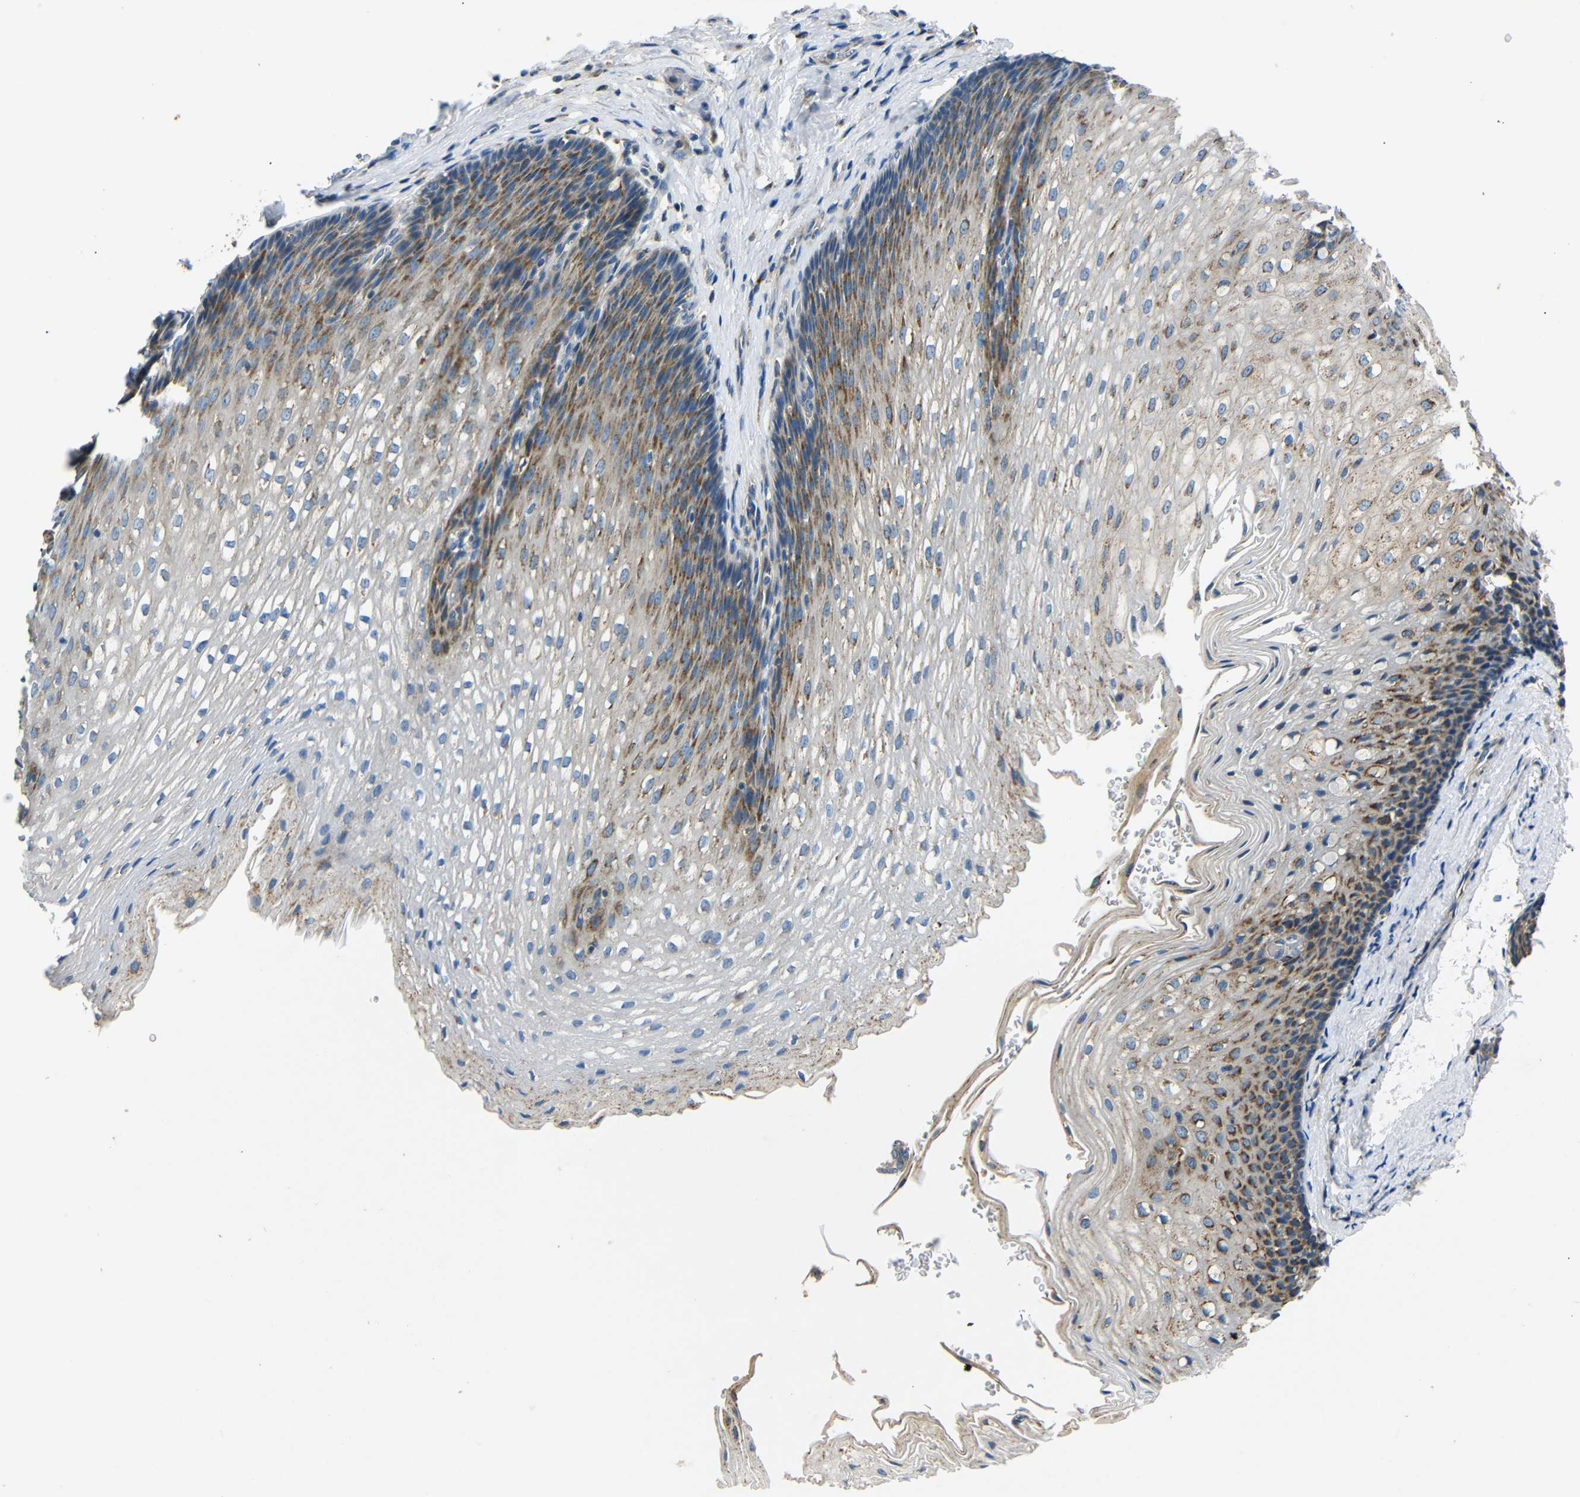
{"staining": {"intensity": "moderate", "quantity": "25%-75%", "location": "cytoplasmic/membranous"}, "tissue": "esophagus", "cell_type": "Squamous epithelial cells", "image_type": "normal", "snomed": [{"axis": "morphology", "description": "Normal tissue, NOS"}, {"axis": "topography", "description": "Esophagus"}], "caption": "Squamous epithelial cells demonstrate medium levels of moderate cytoplasmic/membranous expression in about 25%-75% of cells in normal esophagus.", "gene": "NETO2", "patient": {"sex": "male", "age": 48}}